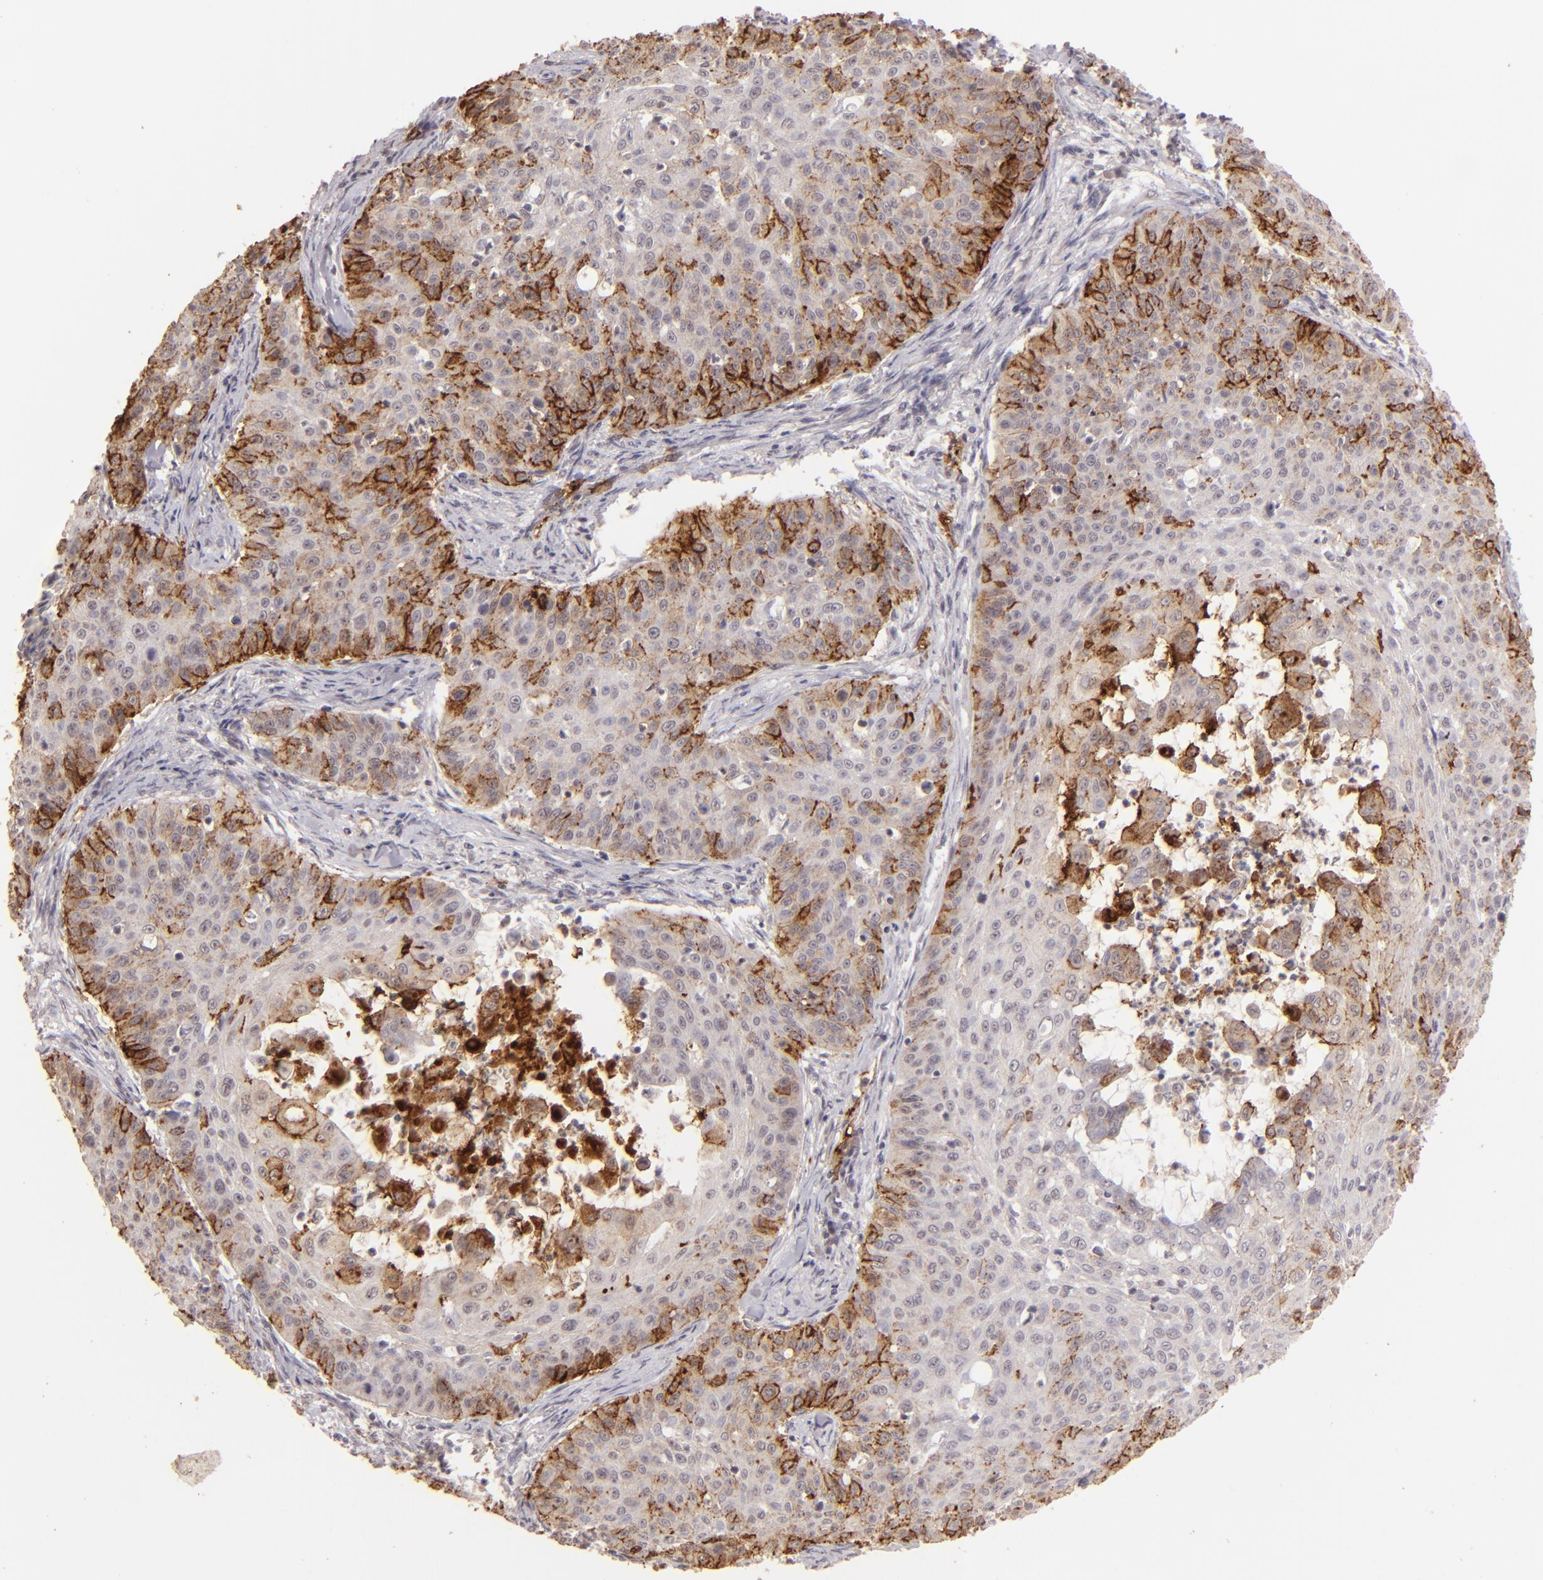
{"staining": {"intensity": "moderate", "quantity": "<25%", "location": "cytoplasmic/membranous"}, "tissue": "skin cancer", "cell_type": "Tumor cells", "image_type": "cancer", "snomed": [{"axis": "morphology", "description": "Squamous cell carcinoma, NOS"}, {"axis": "topography", "description": "Skin"}], "caption": "Skin cancer was stained to show a protein in brown. There is low levels of moderate cytoplasmic/membranous expression in approximately <25% of tumor cells.", "gene": "CLDN1", "patient": {"sex": "male", "age": 82}}